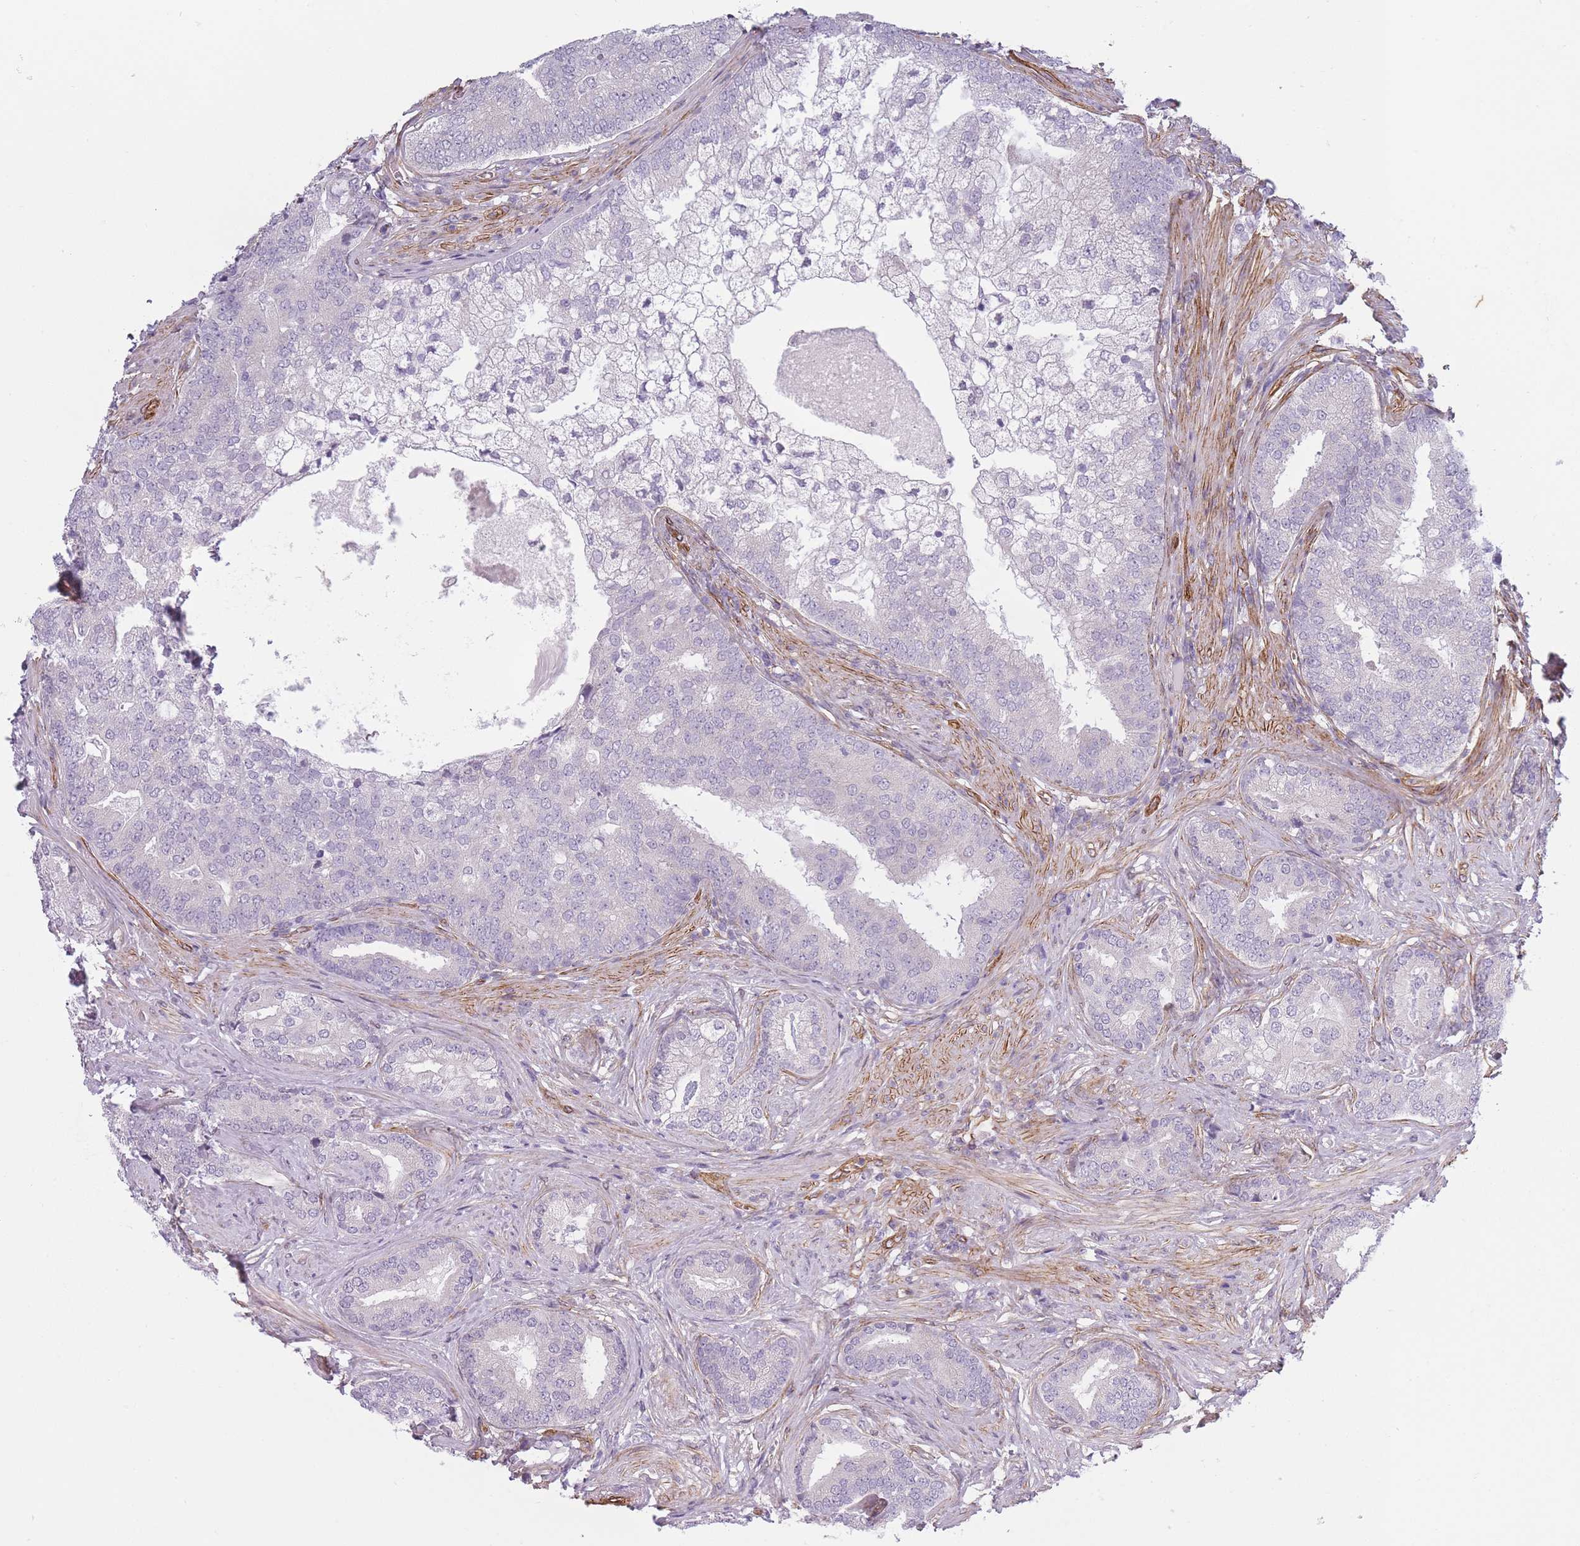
{"staining": {"intensity": "negative", "quantity": "none", "location": "none"}, "tissue": "prostate cancer", "cell_type": "Tumor cells", "image_type": "cancer", "snomed": [{"axis": "morphology", "description": "Adenocarcinoma, High grade"}, {"axis": "topography", "description": "Prostate"}], "caption": "Tumor cells show no significant positivity in prostate high-grade adenocarcinoma.", "gene": "OR6B3", "patient": {"sex": "male", "age": 55}}